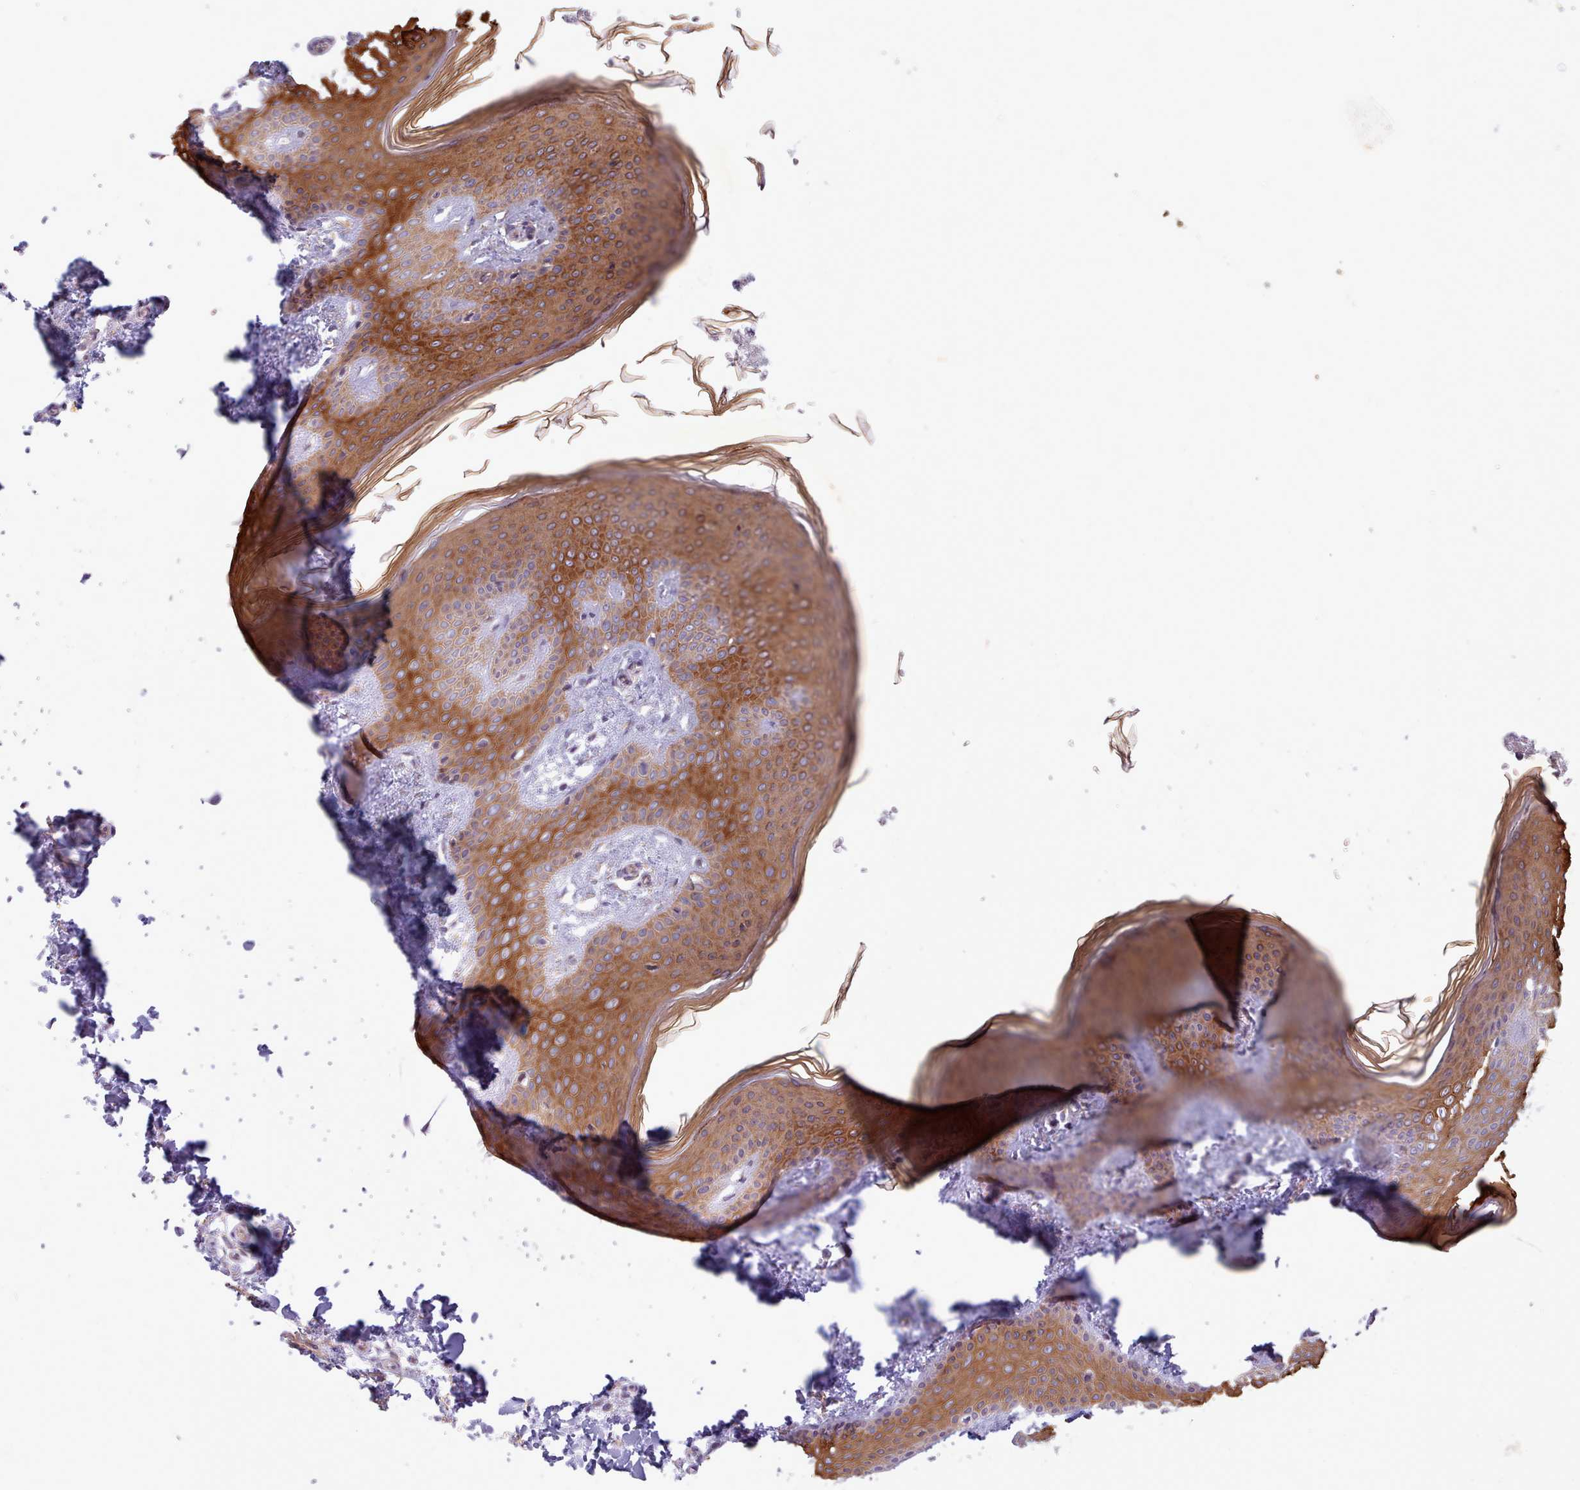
{"staining": {"intensity": "negative", "quantity": "none", "location": "none"}, "tissue": "skin", "cell_type": "Fibroblasts", "image_type": "normal", "snomed": [{"axis": "morphology", "description": "Normal tissue, NOS"}, {"axis": "topography", "description": "Skin"}], "caption": "The immunohistochemistry (IHC) image has no significant positivity in fibroblasts of skin. The staining was performed using DAB to visualize the protein expression in brown, while the nuclei were stained in blue with hematoxylin (Magnification: 20x).", "gene": "NMRK1", "patient": {"sex": "male", "age": 36}}